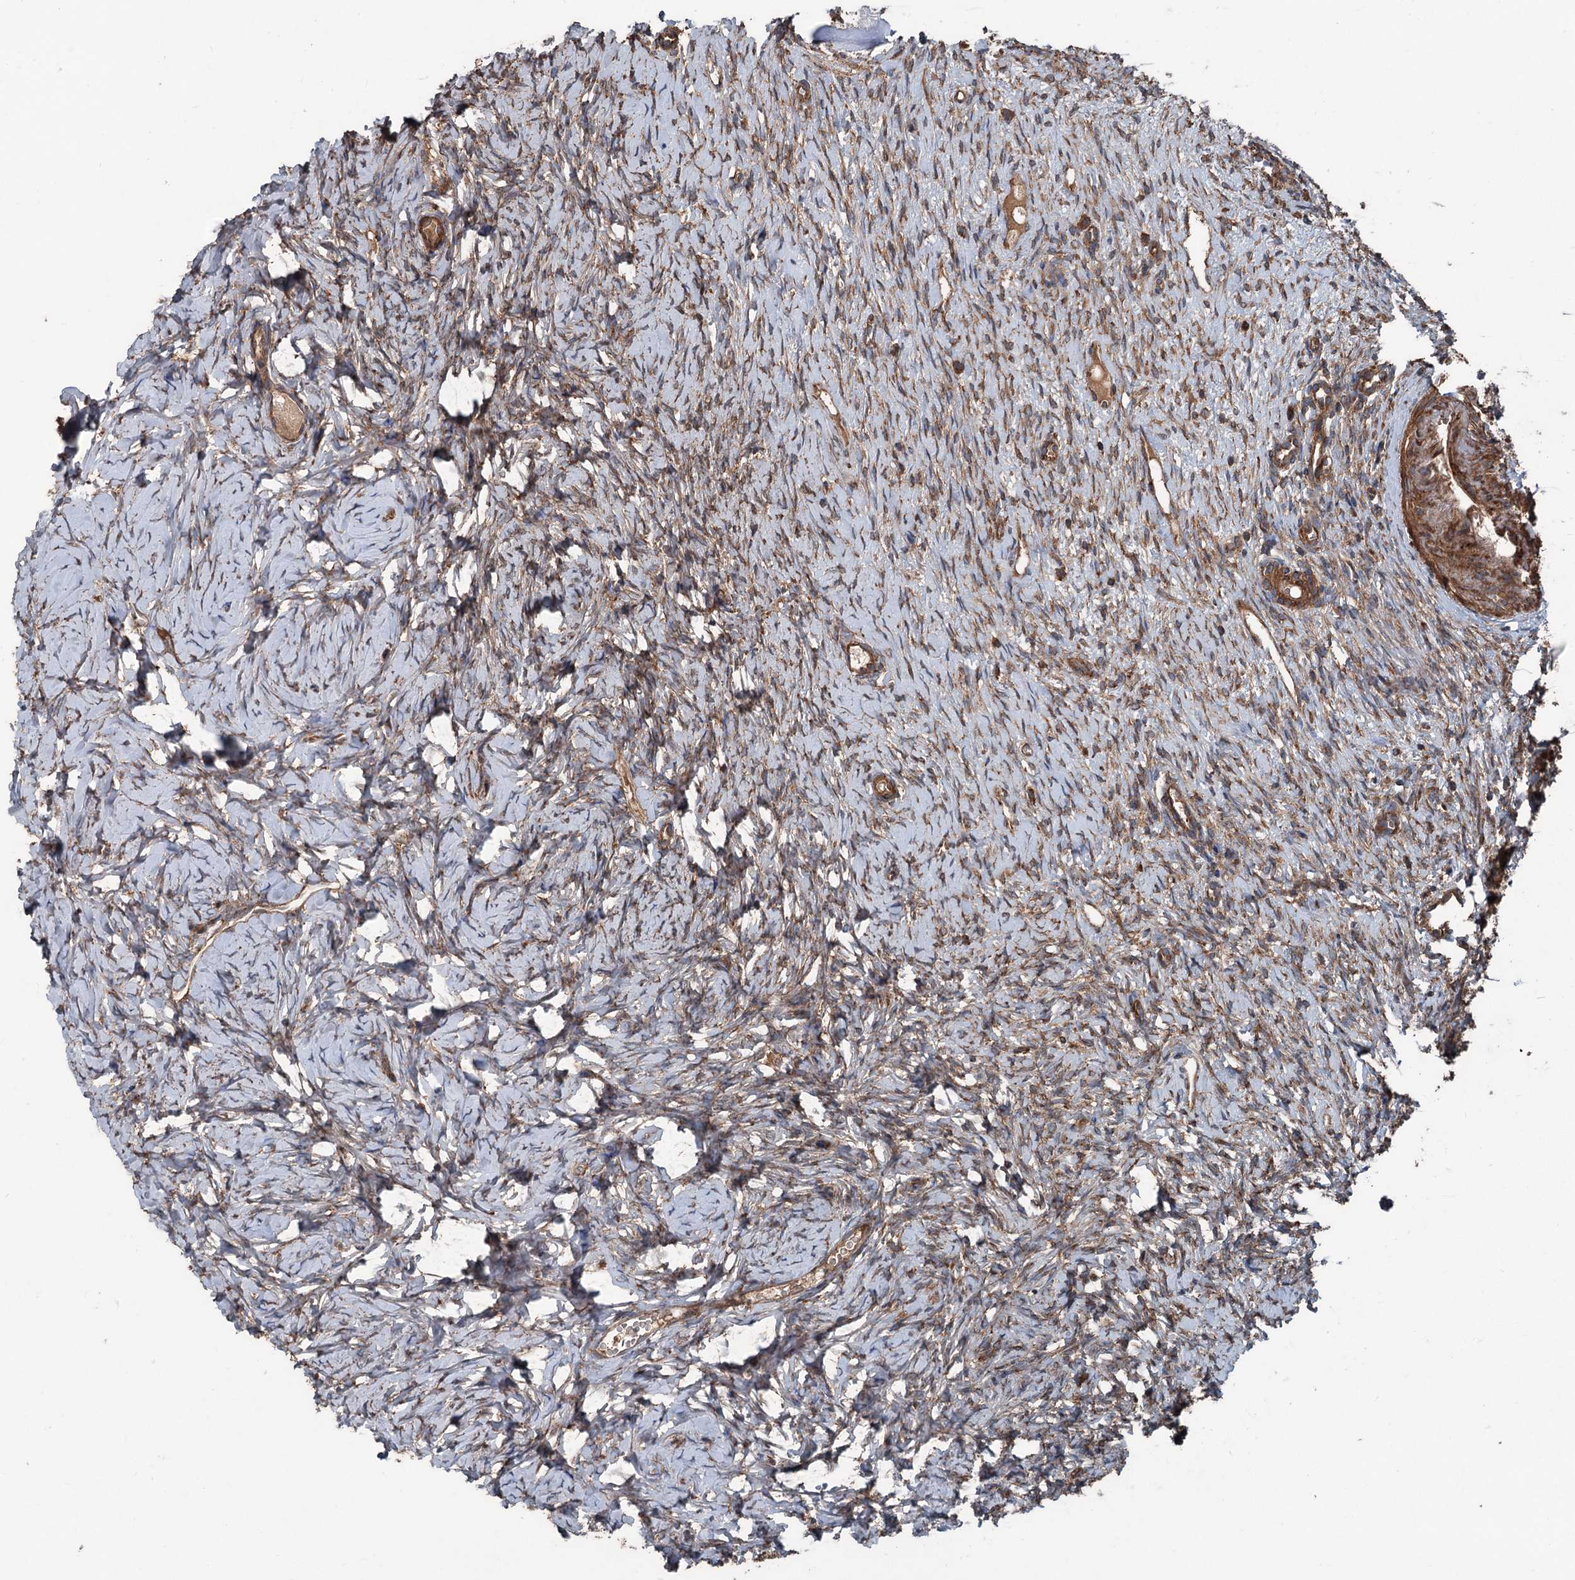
{"staining": {"intensity": "moderate", "quantity": ">75%", "location": "cytoplasmic/membranous"}, "tissue": "ovary", "cell_type": "Ovarian stroma cells", "image_type": "normal", "snomed": [{"axis": "morphology", "description": "Normal tissue, NOS"}, {"axis": "topography", "description": "Ovary"}], "caption": "Ovary stained for a protein exhibits moderate cytoplasmic/membranous positivity in ovarian stroma cells. The protein is shown in brown color, while the nuclei are stained blue.", "gene": "RNF214", "patient": {"sex": "female", "age": 51}}